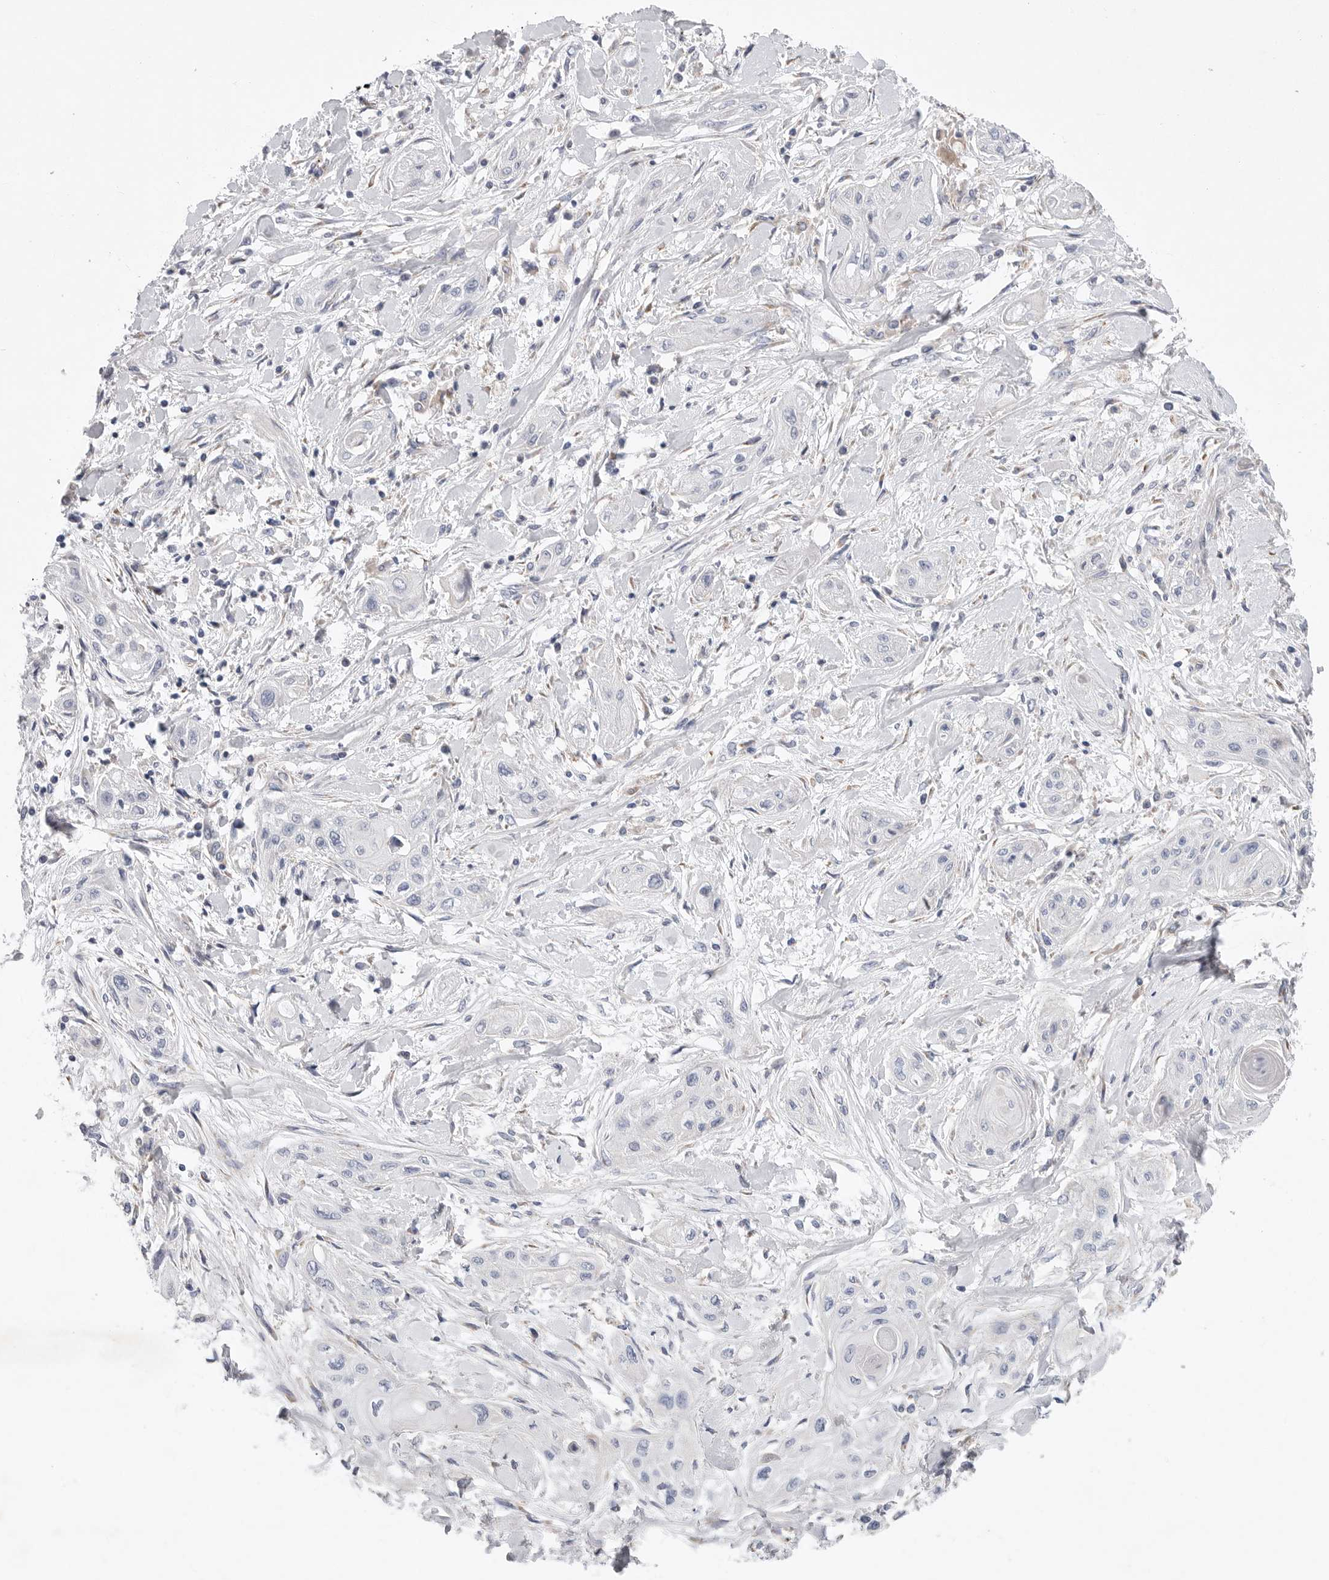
{"staining": {"intensity": "negative", "quantity": "none", "location": "none"}, "tissue": "lung cancer", "cell_type": "Tumor cells", "image_type": "cancer", "snomed": [{"axis": "morphology", "description": "Squamous cell carcinoma, NOS"}, {"axis": "topography", "description": "Lung"}], "caption": "Histopathology image shows no protein positivity in tumor cells of squamous cell carcinoma (lung) tissue.", "gene": "CAMK2B", "patient": {"sex": "female", "age": 47}}